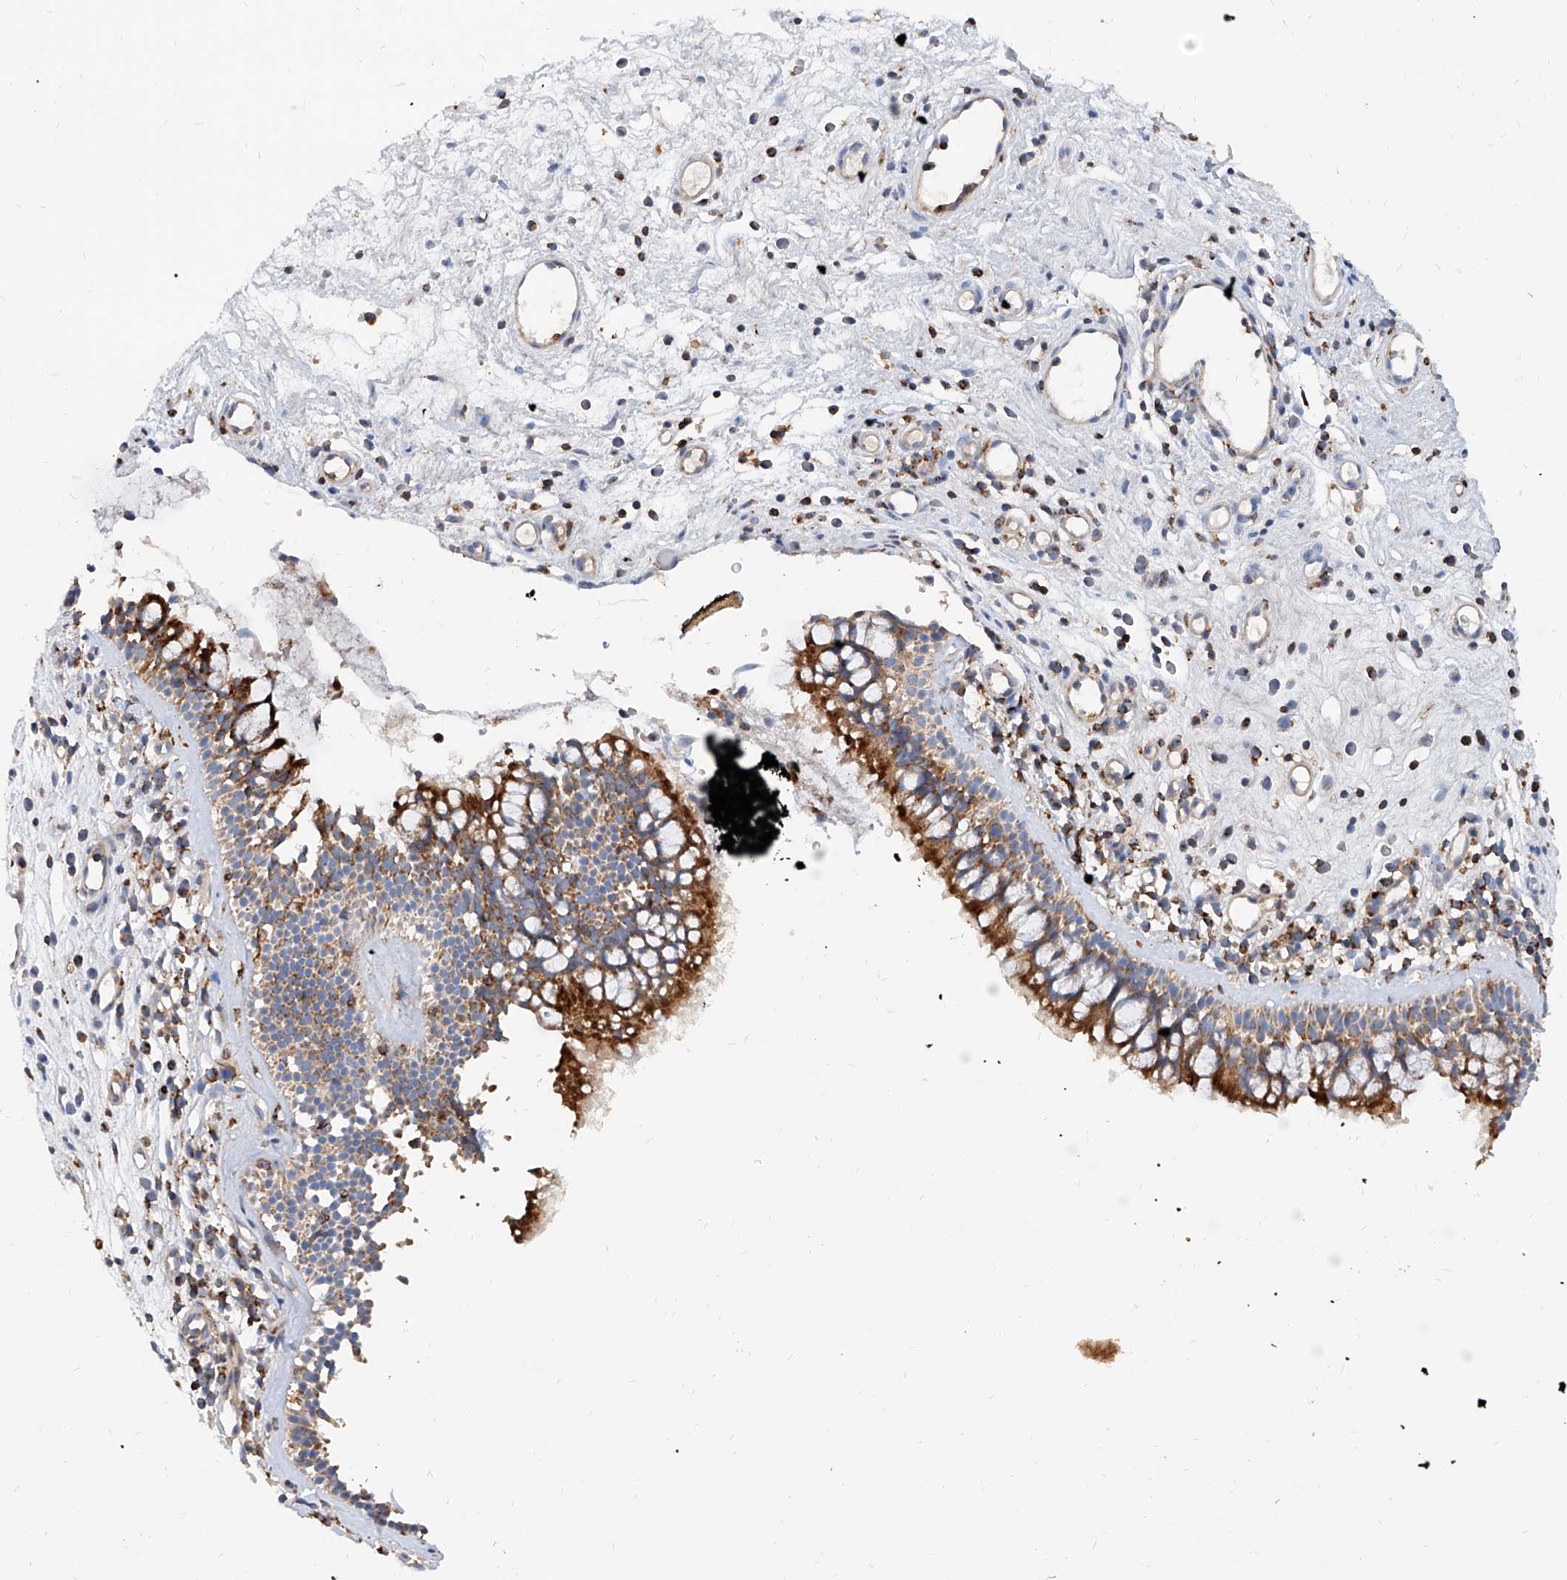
{"staining": {"intensity": "strong", "quantity": ">75%", "location": "cytoplasmic/membranous"}, "tissue": "nasopharynx", "cell_type": "Respiratory epithelial cells", "image_type": "normal", "snomed": [{"axis": "morphology", "description": "Normal tissue, NOS"}, {"axis": "morphology", "description": "Inflammation, NOS"}, {"axis": "morphology", "description": "Malignant melanoma, Metastatic site"}, {"axis": "topography", "description": "Nasopharynx"}], "caption": "This photomicrograph displays immunohistochemistry (IHC) staining of unremarkable nasopharynx, with high strong cytoplasmic/membranous staining in about >75% of respiratory epithelial cells.", "gene": "CPNE5", "patient": {"sex": "male", "age": 70}}